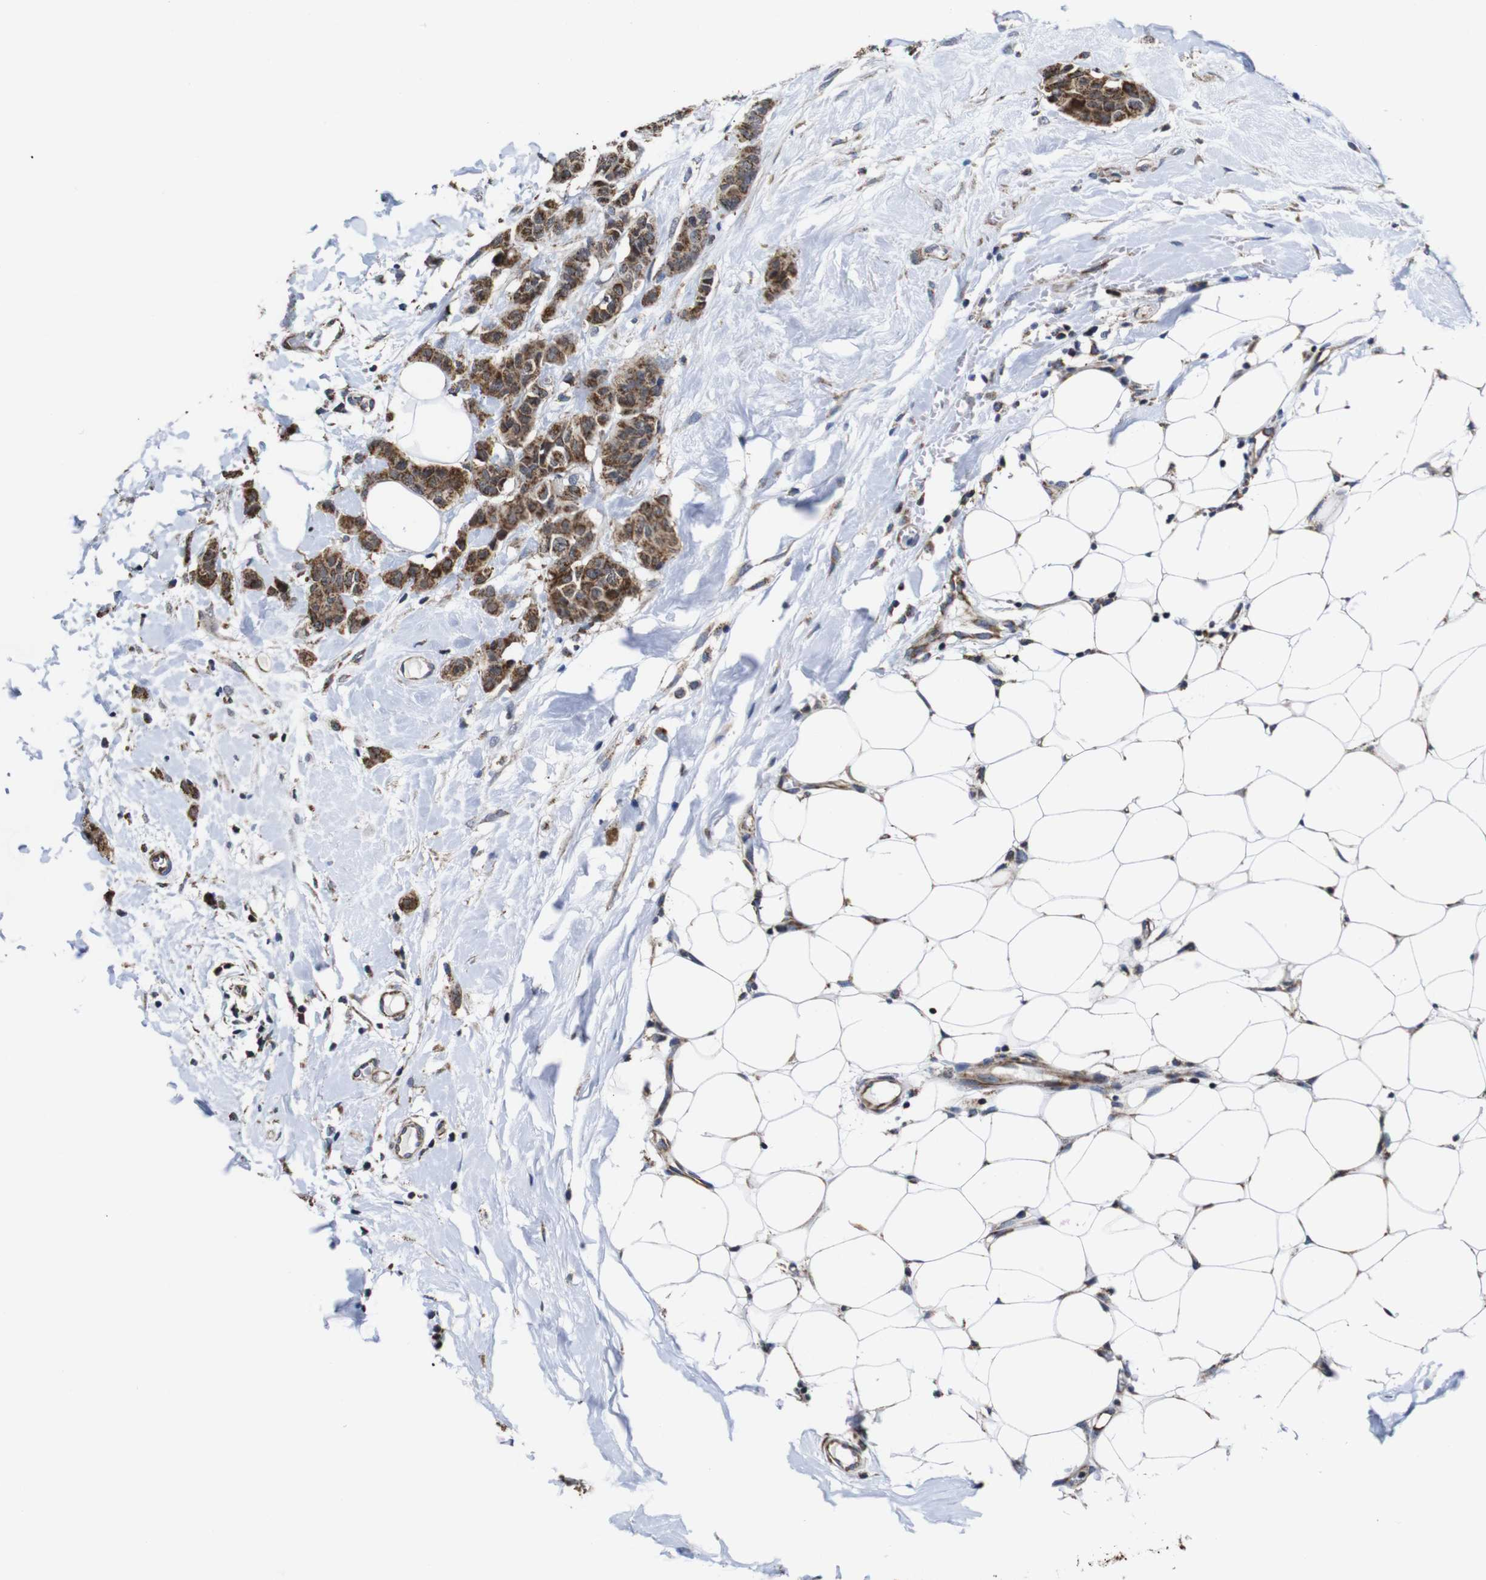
{"staining": {"intensity": "moderate", "quantity": ">75%", "location": "cytoplasmic/membranous"}, "tissue": "breast cancer", "cell_type": "Tumor cells", "image_type": "cancer", "snomed": [{"axis": "morphology", "description": "Normal tissue, NOS"}, {"axis": "morphology", "description": "Duct carcinoma"}, {"axis": "topography", "description": "Breast"}], "caption": "Immunohistochemistry (DAB) staining of breast cancer reveals moderate cytoplasmic/membranous protein staining in about >75% of tumor cells. (brown staining indicates protein expression, while blue staining denotes nuclei).", "gene": "C17orf80", "patient": {"sex": "female", "age": 40}}